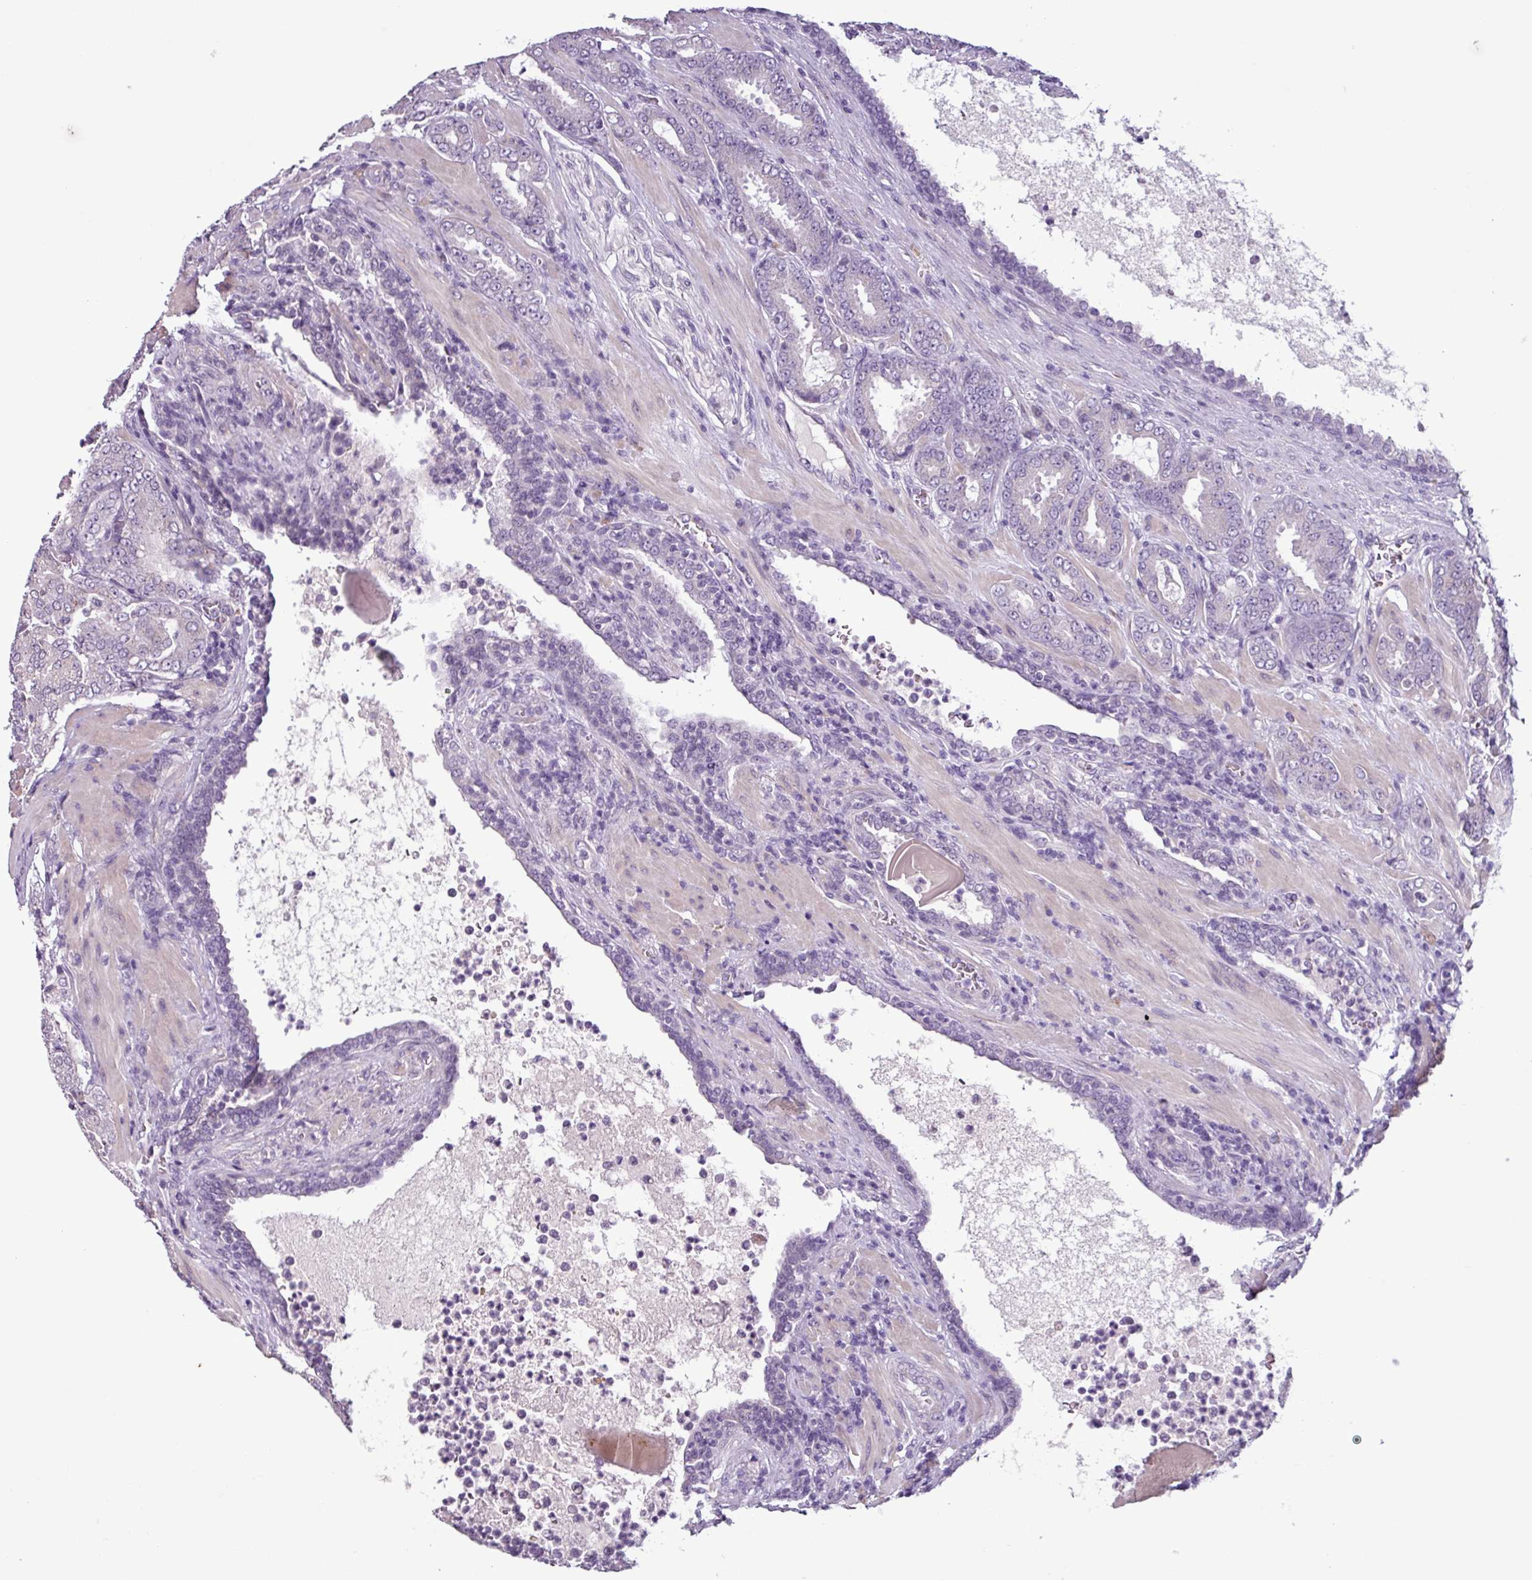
{"staining": {"intensity": "negative", "quantity": "none", "location": "none"}, "tissue": "prostate cancer", "cell_type": "Tumor cells", "image_type": "cancer", "snomed": [{"axis": "morphology", "description": "Adenocarcinoma, High grade"}, {"axis": "topography", "description": "Prostate"}], "caption": "This is a image of immunohistochemistry (IHC) staining of adenocarcinoma (high-grade) (prostate), which shows no expression in tumor cells.", "gene": "C9orf24", "patient": {"sex": "male", "age": 68}}